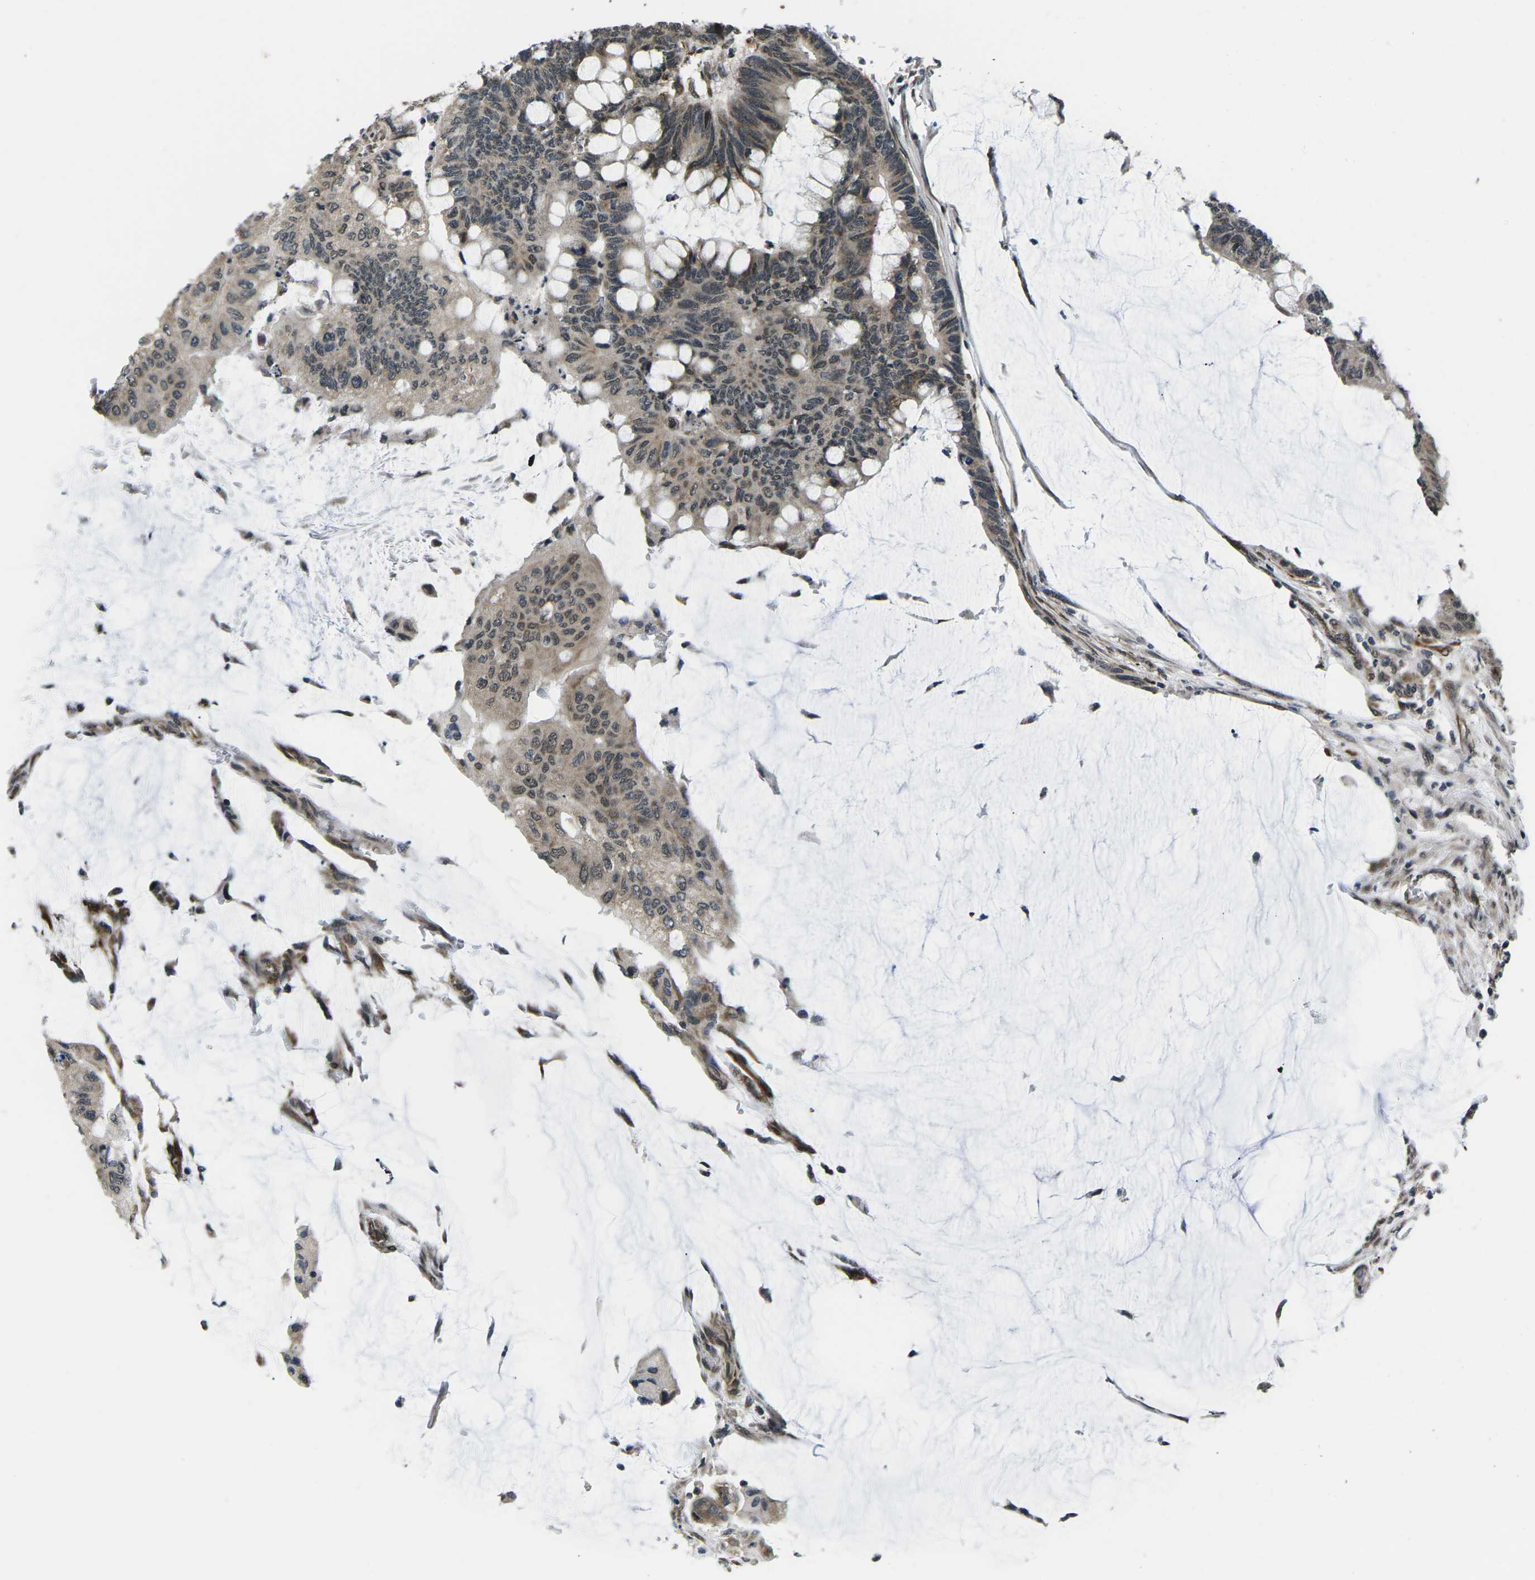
{"staining": {"intensity": "weak", "quantity": ">75%", "location": "cytoplasmic/membranous,nuclear"}, "tissue": "colorectal cancer", "cell_type": "Tumor cells", "image_type": "cancer", "snomed": [{"axis": "morphology", "description": "Normal tissue, NOS"}, {"axis": "morphology", "description": "Adenocarcinoma, NOS"}, {"axis": "topography", "description": "Rectum"}], "caption": "Immunohistochemical staining of colorectal cancer (adenocarcinoma) reveals low levels of weak cytoplasmic/membranous and nuclear protein staining in about >75% of tumor cells.", "gene": "CCNE1", "patient": {"sex": "male", "age": 92}}